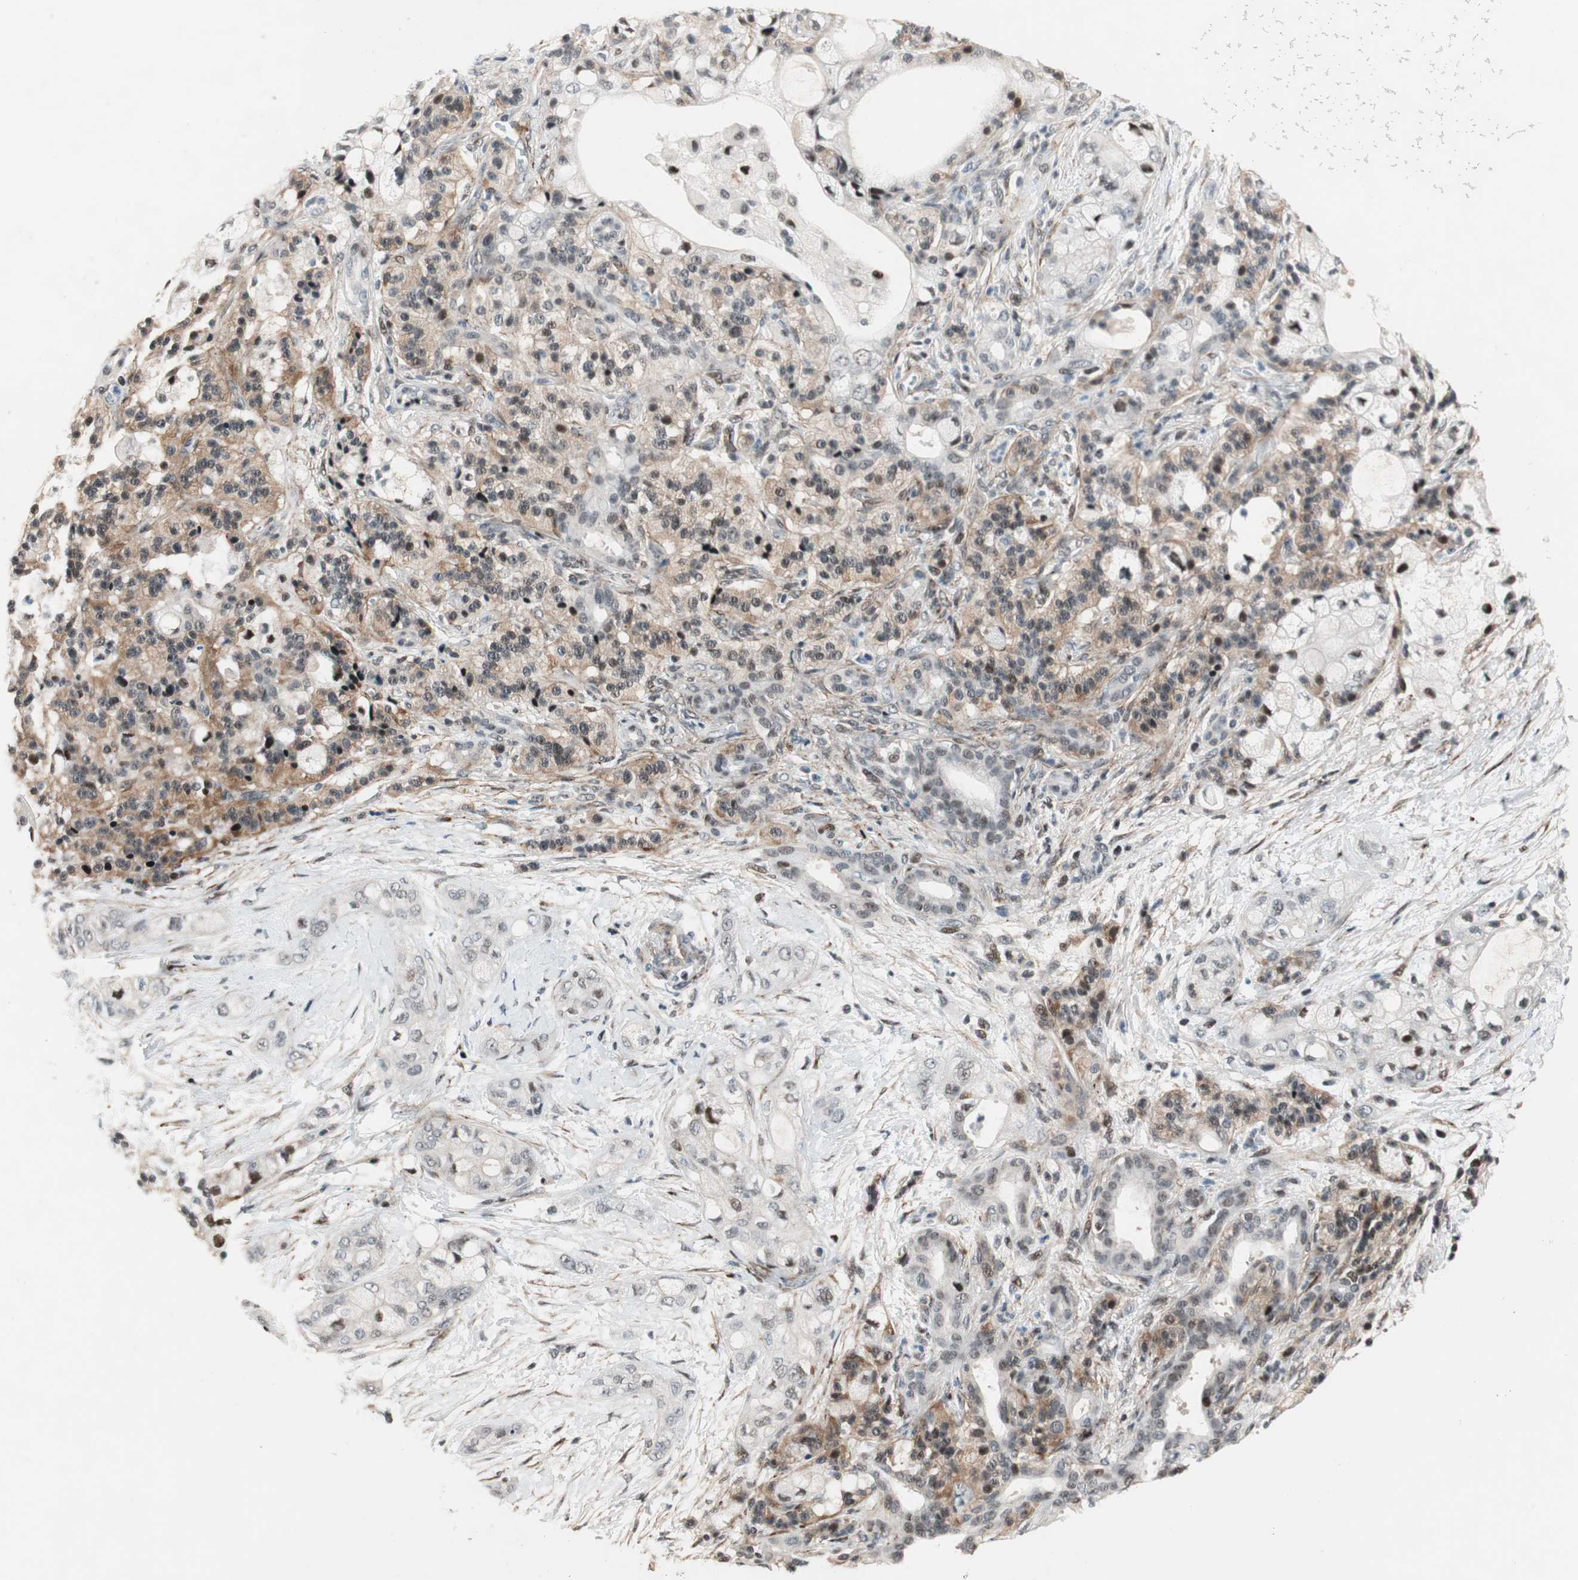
{"staining": {"intensity": "moderate", "quantity": "<25%", "location": "cytoplasmic/membranous,nuclear"}, "tissue": "pancreatic cancer", "cell_type": "Tumor cells", "image_type": "cancer", "snomed": [{"axis": "morphology", "description": "Adenocarcinoma, NOS"}, {"axis": "topography", "description": "Pancreas"}], "caption": "Immunohistochemical staining of pancreatic adenocarcinoma demonstrates moderate cytoplasmic/membranous and nuclear protein staining in about <25% of tumor cells. (DAB IHC with brightfield microscopy, high magnification).", "gene": "FBXO44", "patient": {"sex": "male", "age": 70}}